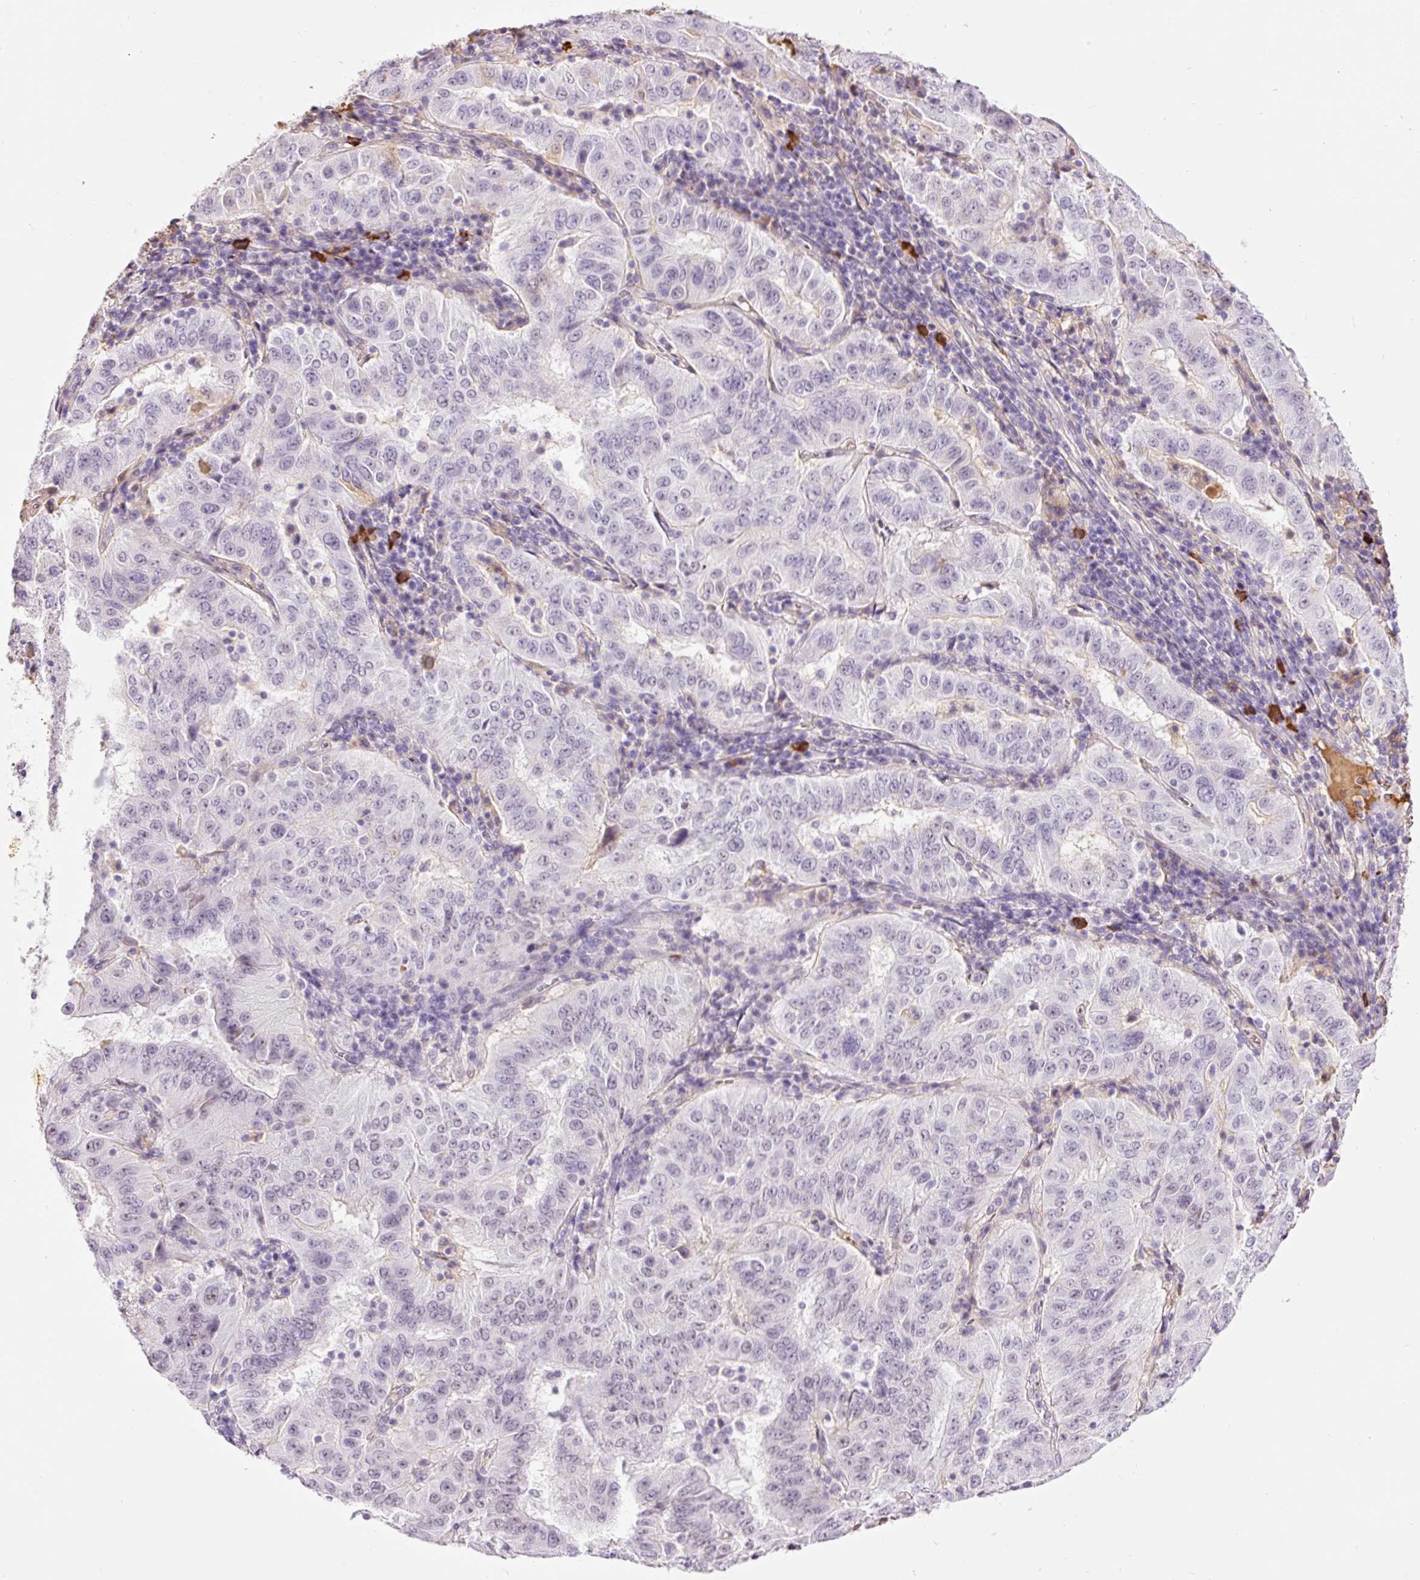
{"staining": {"intensity": "negative", "quantity": "none", "location": "none"}, "tissue": "pancreatic cancer", "cell_type": "Tumor cells", "image_type": "cancer", "snomed": [{"axis": "morphology", "description": "Adenocarcinoma, NOS"}, {"axis": "topography", "description": "Pancreas"}], "caption": "Adenocarcinoma (pancreatic) stained for a protein using IHC shows no expression tumor cells.", "gene": "PRPF38B", "patient": {"sex": "male", "age": 63}}